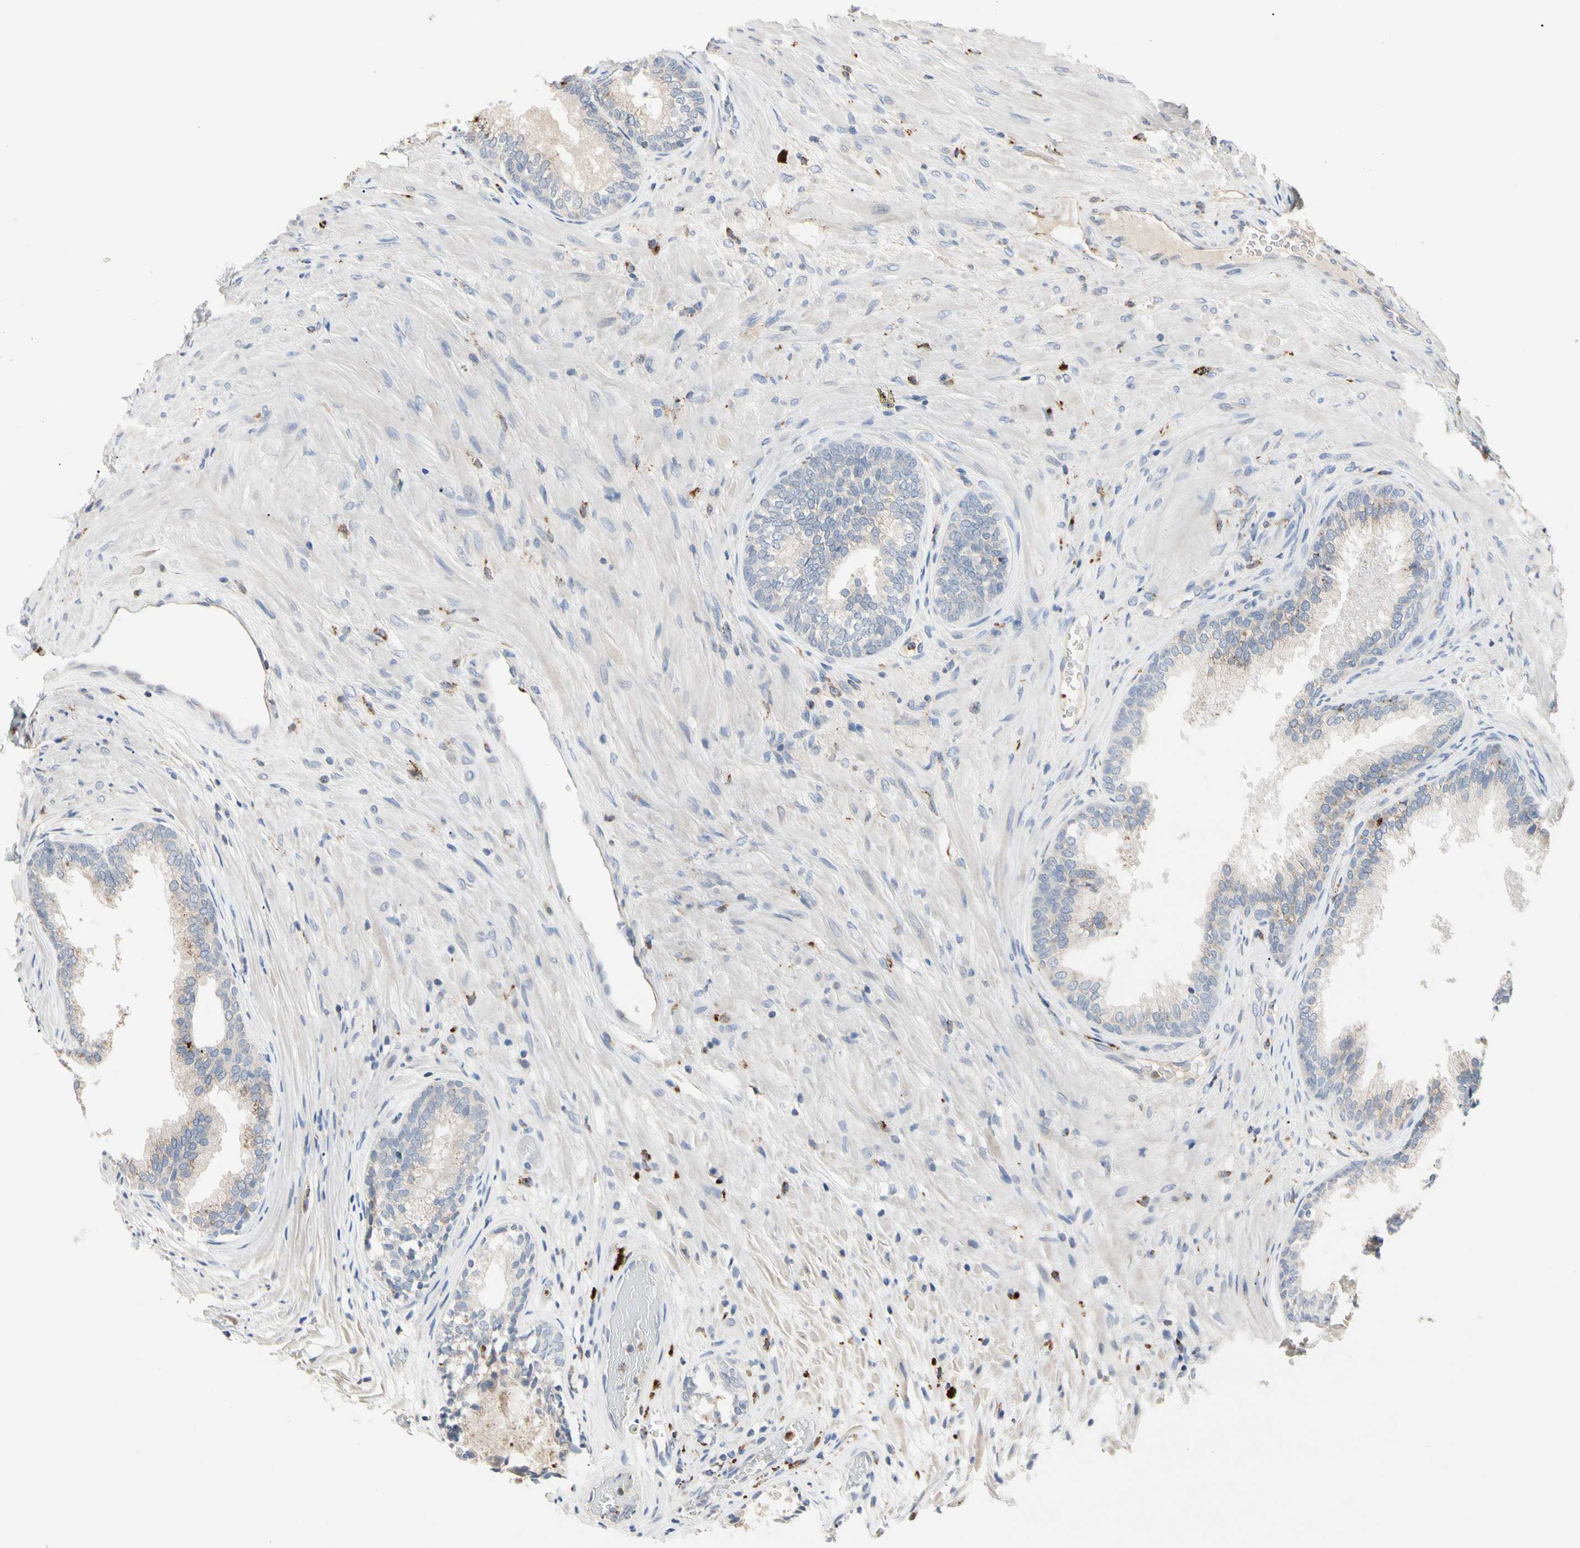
{"staining": {"intensity": "weak", "quantity": "<25%", "location": "cytoplasmic/membranous"}, "tissue": "prostate", "cell_type": "Glandular cells", "image_type": "normal", "snomed": [{"axis": "morphology", "description": "Normal tissue, NOS"}, {"axis": "topography", "description": "Prostate"}], "caption": "Immunohistochemistry (IHC) of unremarkable prostate displays no positivity in glandular cells. (DAB (3,3'-diaminobenzidine) IHC visualized using brightfield microscopy, high magnification).", "gene": "ADA2", "patient": {"sex": "male", "age": 76}}